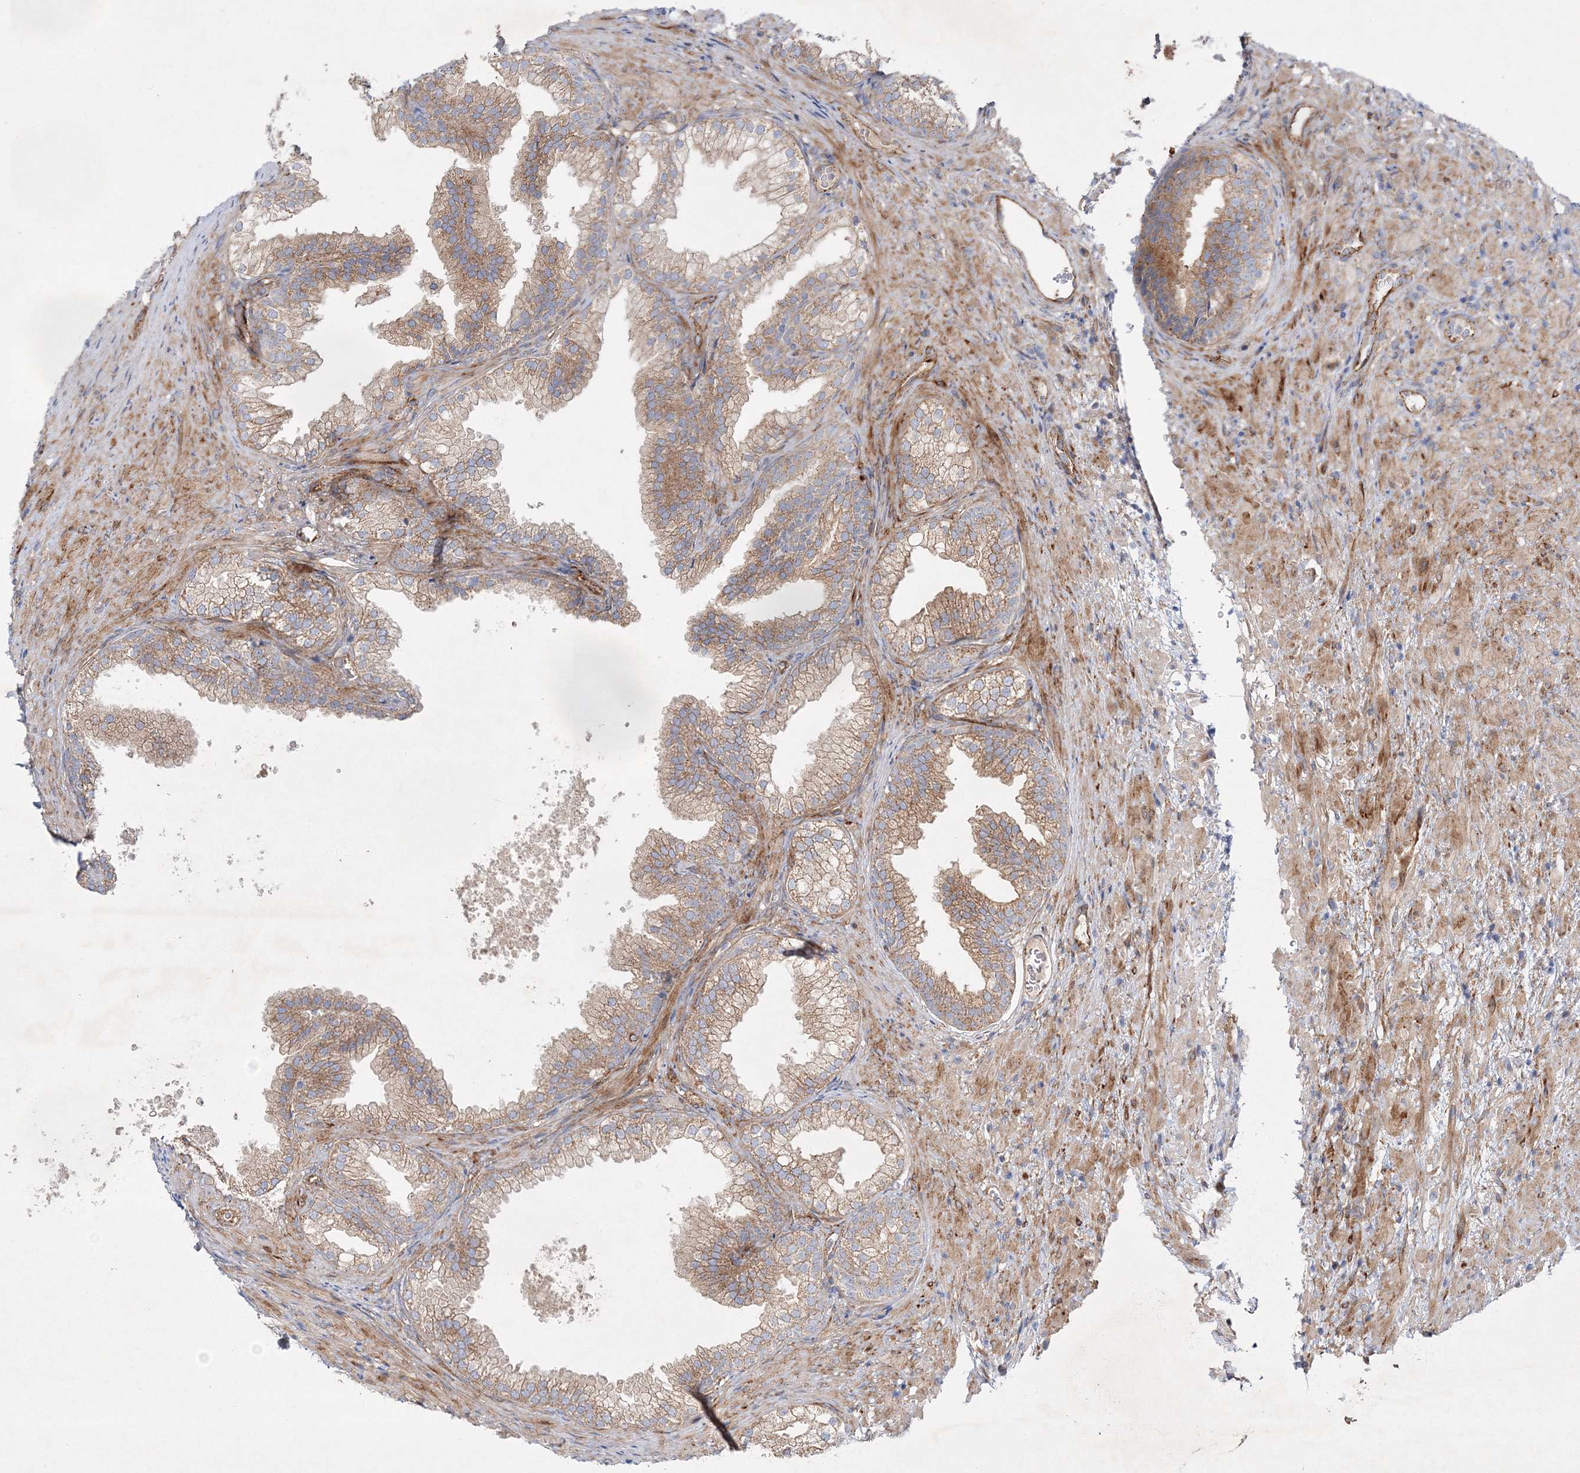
{"staining": {"intensity": "moderate", "quantity": ">75%", "location": "cytoplasmic/membranous"}, "tissue": "prostate", "cell_type": "Glandular cells", "image_type": "normal", "snomed": [{"axis": "morphology", "description": "Normal tissue, NOS"}, {"axis": "topography", "description": "Prostate"}], "caption": "Immunohistochemical staining of unremarkable human prostate displays >75% levels of moderate cytoplasmic/membranous protein staining in approximately >75% of glandular cells. (IHC, brightfield microscopy, high magnification).", "gene": "ZFYVE16", "patient": {"sex": "male", "age": 76}}